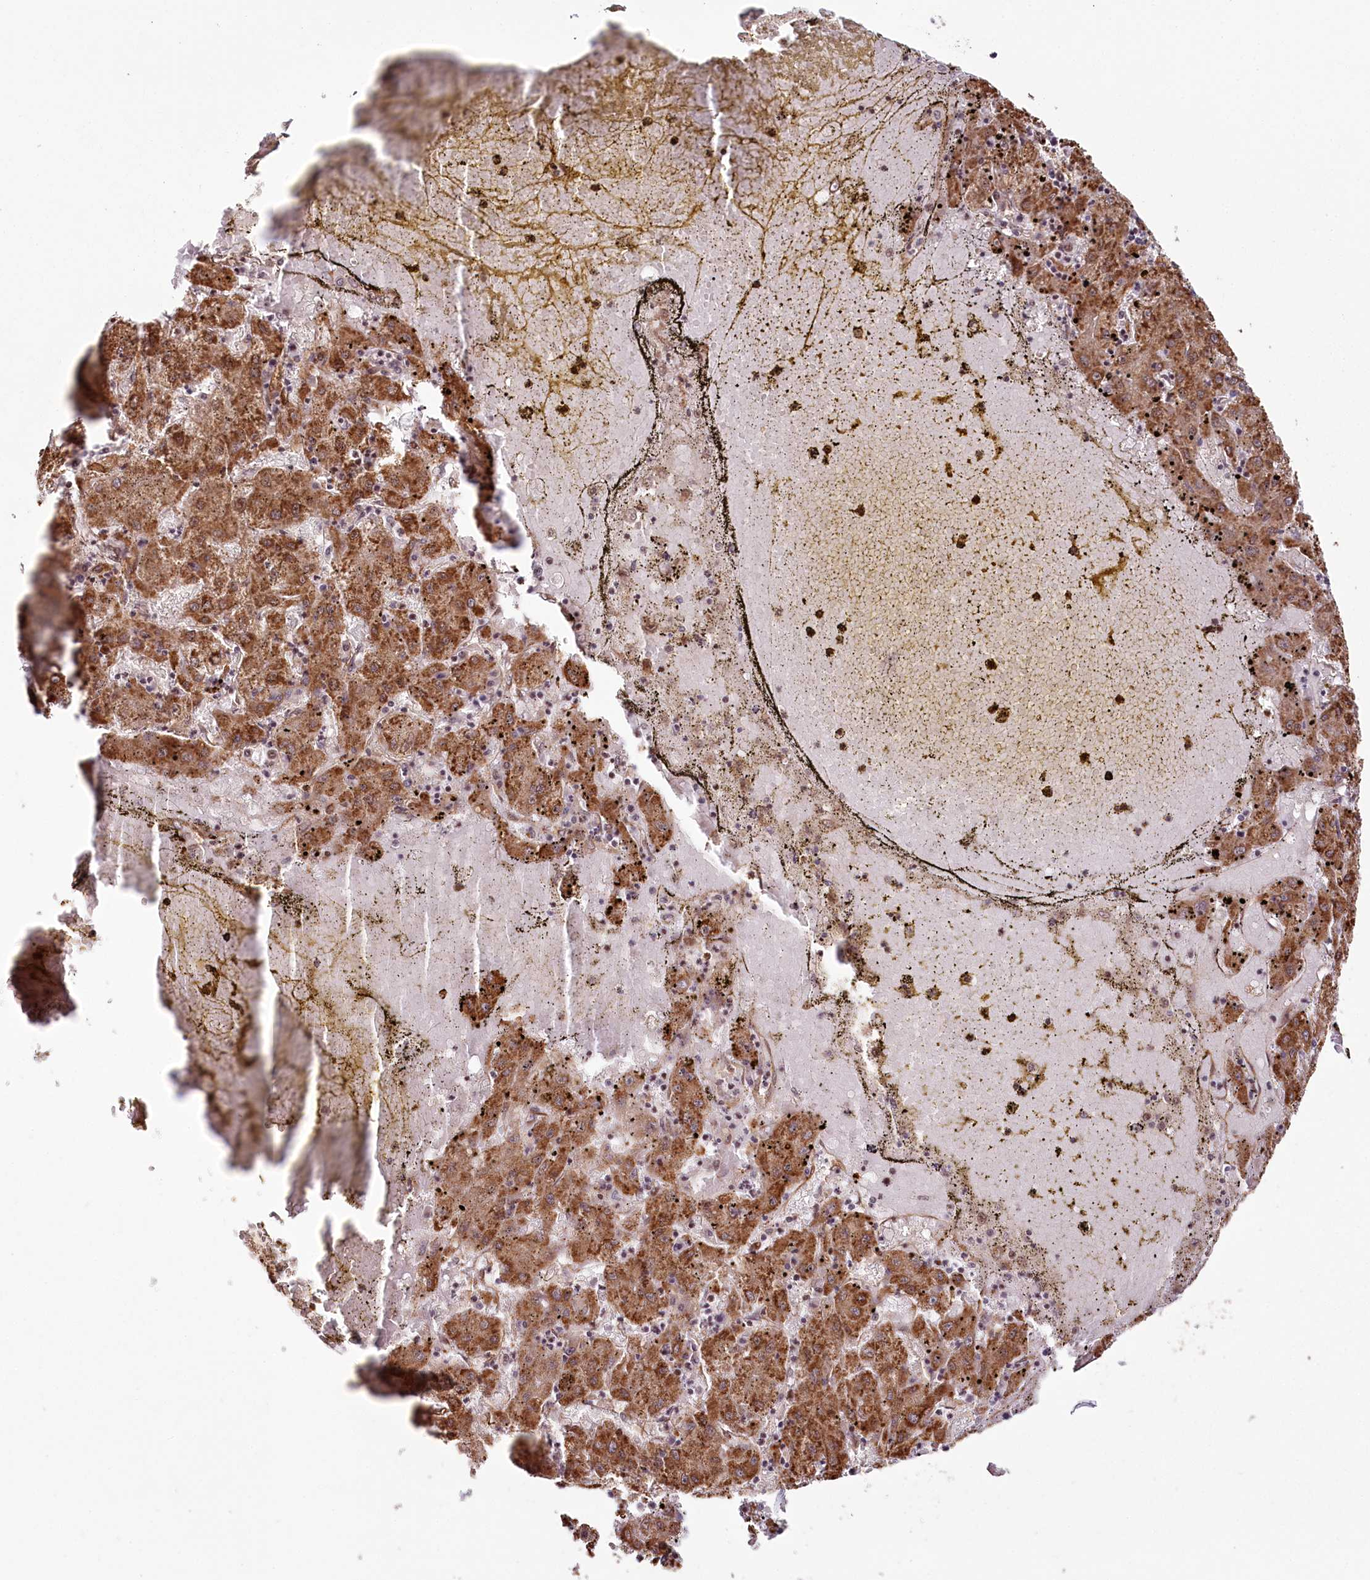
{"staining": {"intensity": "moderate", "quantity": ">75%", "location": "cytoplasmic/membranous"}, "tissue": "liver cancer", "cell_type": "Tumor cells", "image_type": "cancer", "snomed": [{"axis": "morphology", "description": "Carcinoma, Hepatocellular, NOS"}, {"axis": "topography", "description": "Liver"}], "caption": "Liver hepatocellular carcinoma tissue exhibits moderate cytoplasmic/membranous positivity in about >75% of tumor cells, visualized by immunohistochemistry.", "gene": "ALKBH8", "patient": {"sex": "male", "age": 72}}